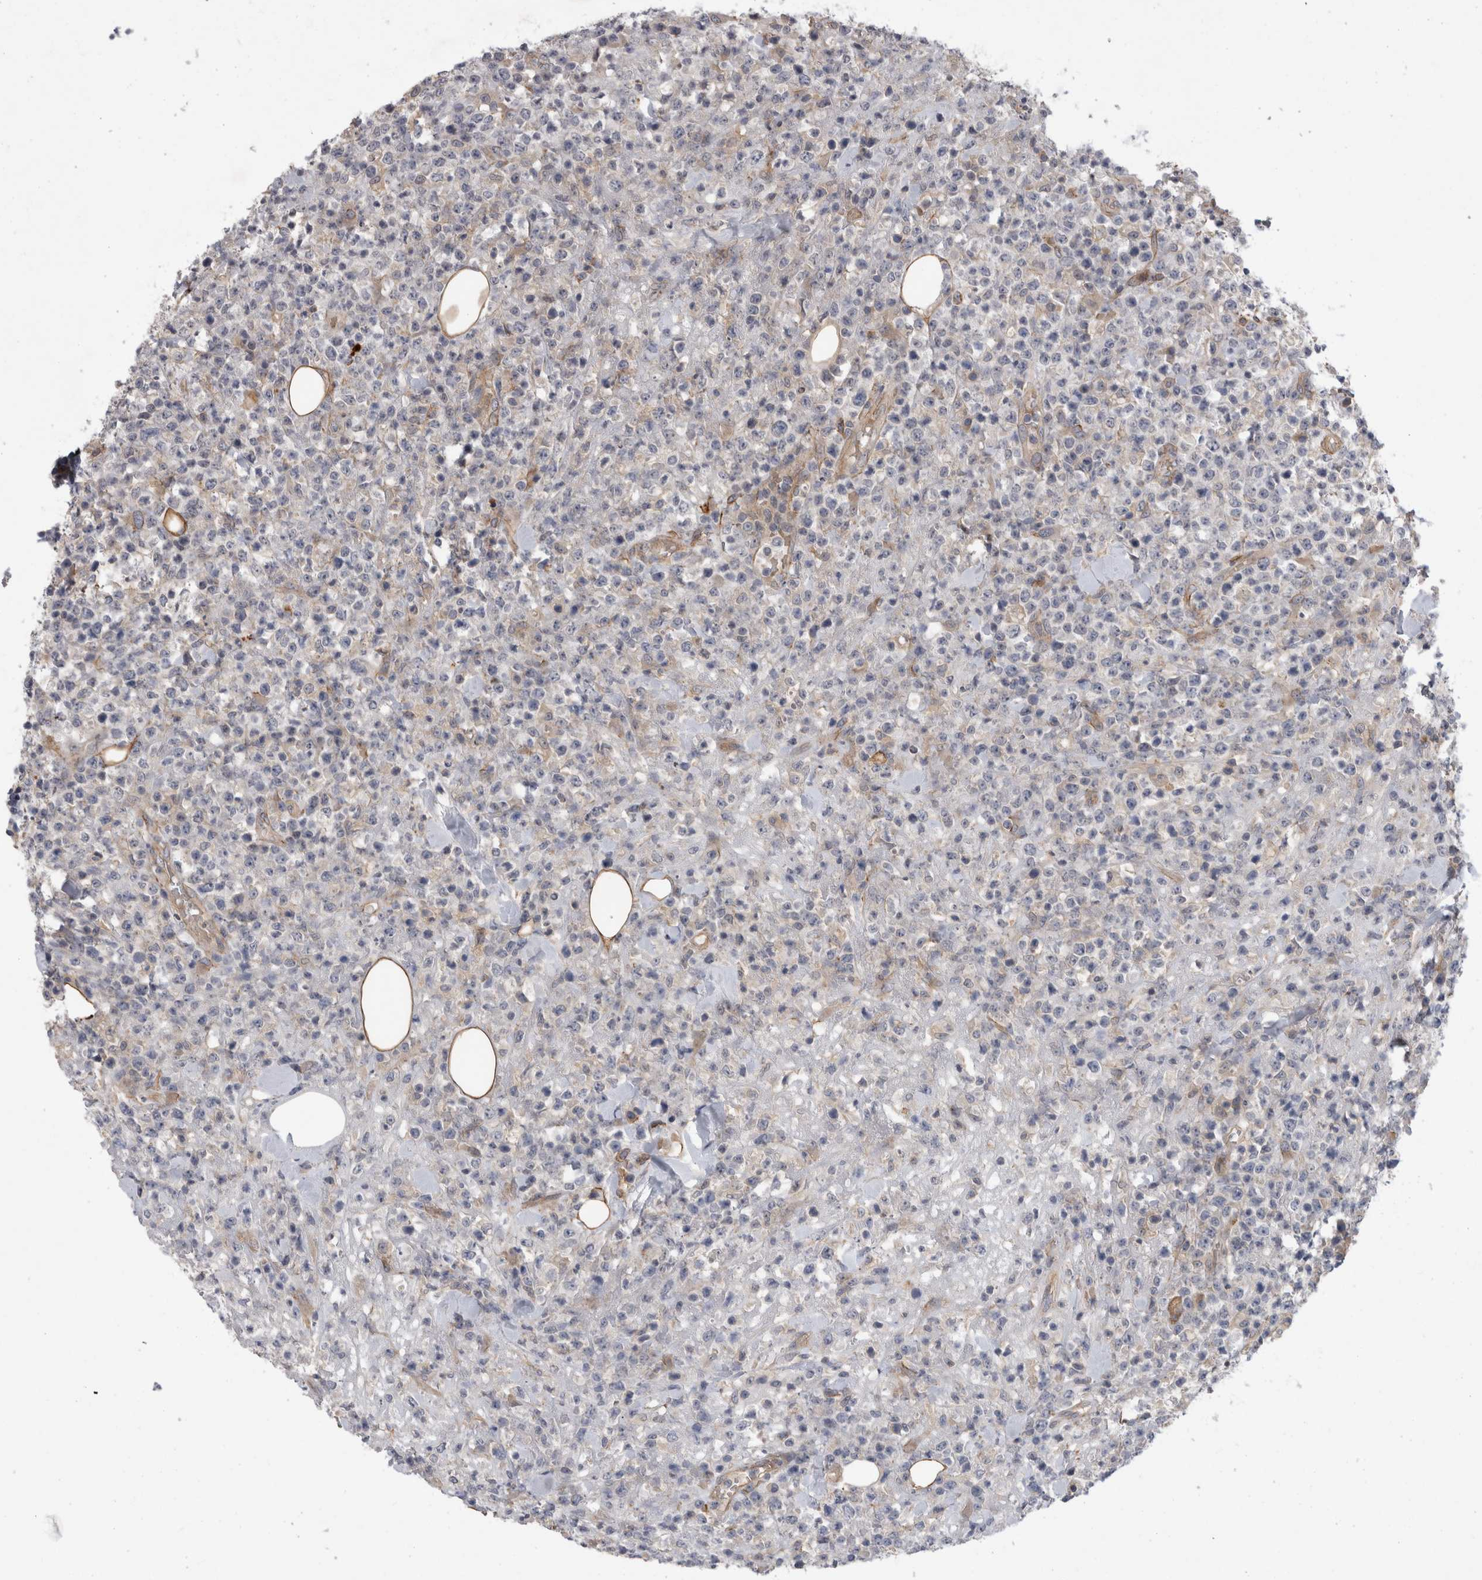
{"staining": {"intensity": "negative", "quantity": "none", "location": "none"}, "tissue": "lymphoma", "cell_type": "Tumor cells", "image_type": "cancer", "snomed": [{"axis": "morphology", "description": "Malignant lymphoma, non-Hodgkin's type, High grade"}, {"axis": "topography", "description": "Colon"}], "caption": "Immunohistochemistry (IHC) of high-grade malignant lymphoma, non-Hodgkin's type demonstrates no positivity in tumor cells.", "gene": "ANKFY1", "patient": {"sex": "female", "age": 53}}